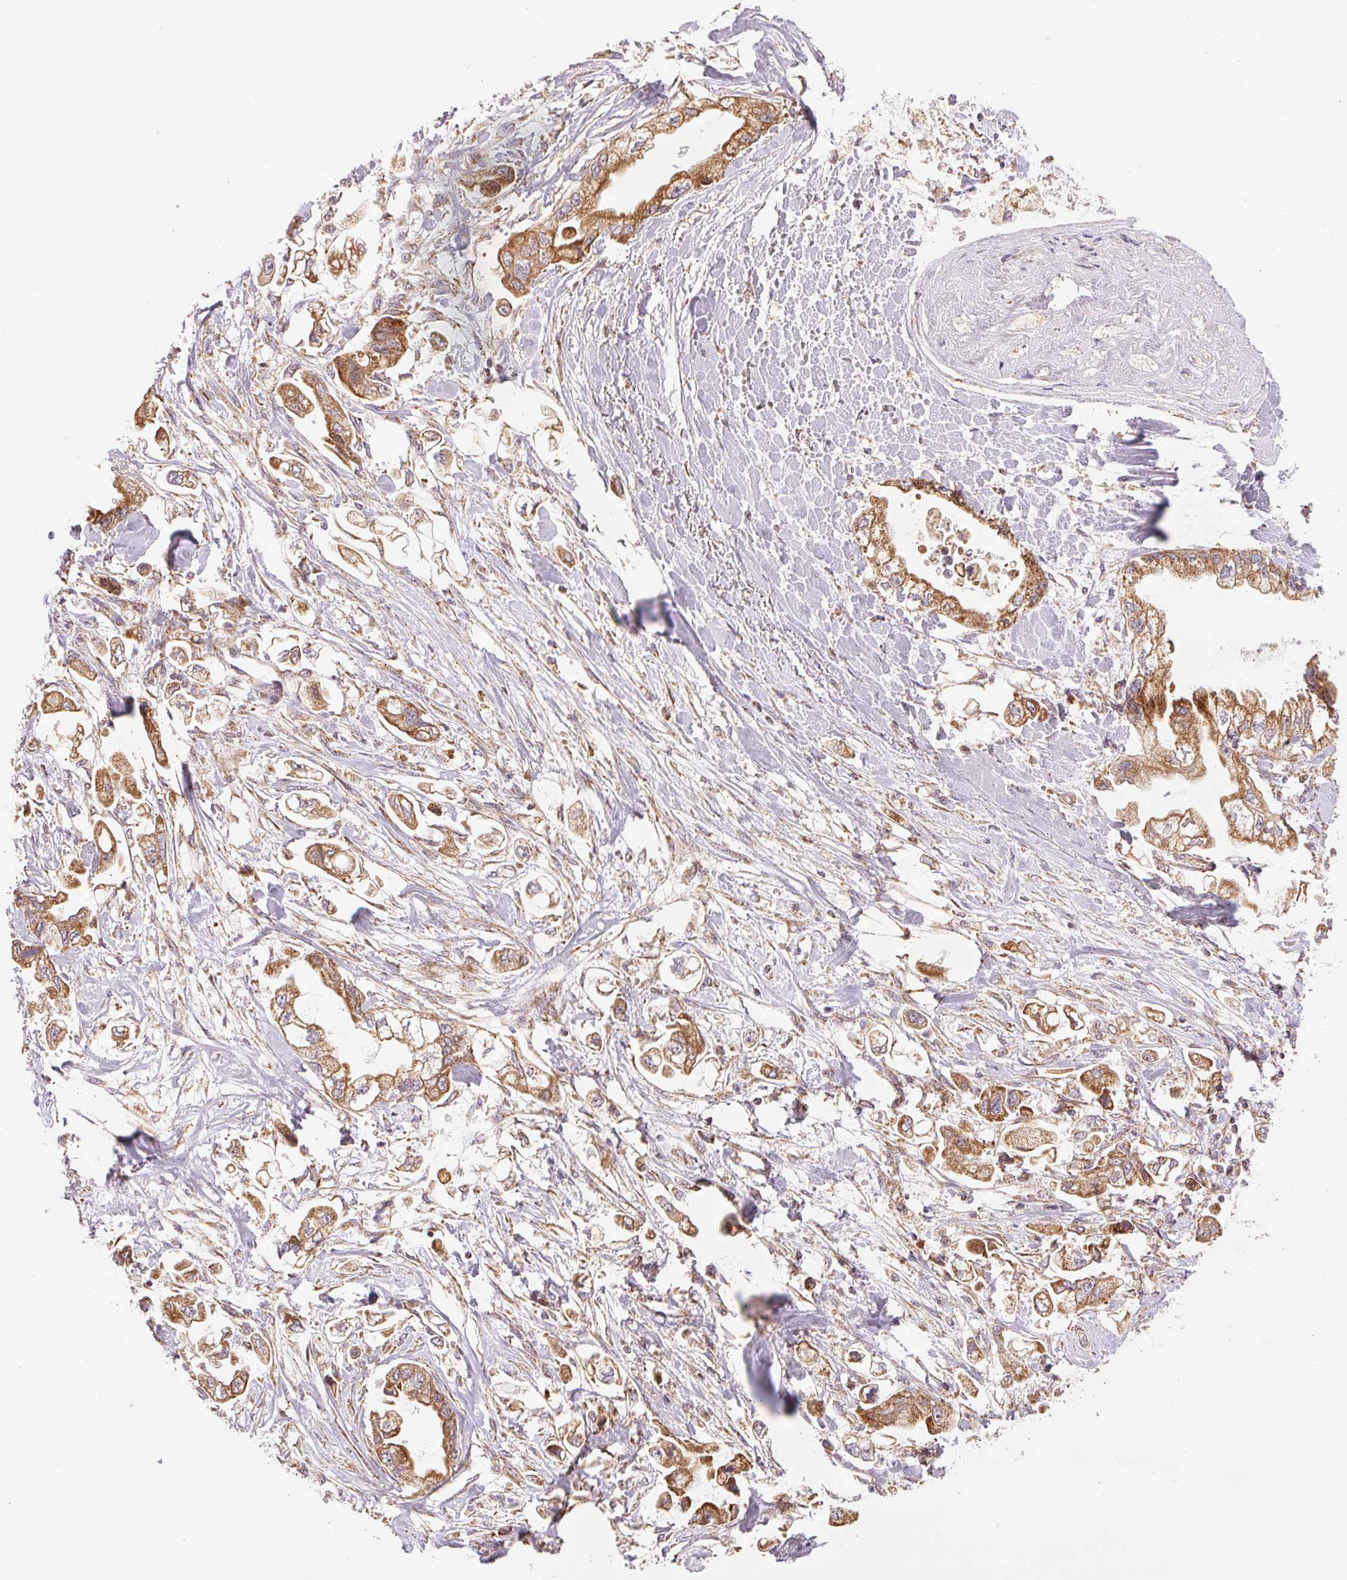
{"staining": {"intensity": "moderate", "quantity": ">75%", "location": "cytoplasmic/membranous"}, "tissue": "stomach cancer", "cell_type": "Tumor cells", "image_type": "cancer", "snomed": [{"axis": "morphology", "description": "Adenocarcinoma, NOS"}, {"axis": "topography", "description": "Stomach"}], "caption": "Stomach cancer tissue reveals moderate cytoplasmic/membranous positivity in about >75% of tumor cells, visualized by immunohistochemistry. The staining was performed using DAB (3,3'-diaminobenzidine) to visualize the protein expression in brown, while the nuclei were stained in blue with hematoxylin (Magnification: 20x).", "gene": "MATCAP1", "patient": {"sex": "male", "age": 62}}